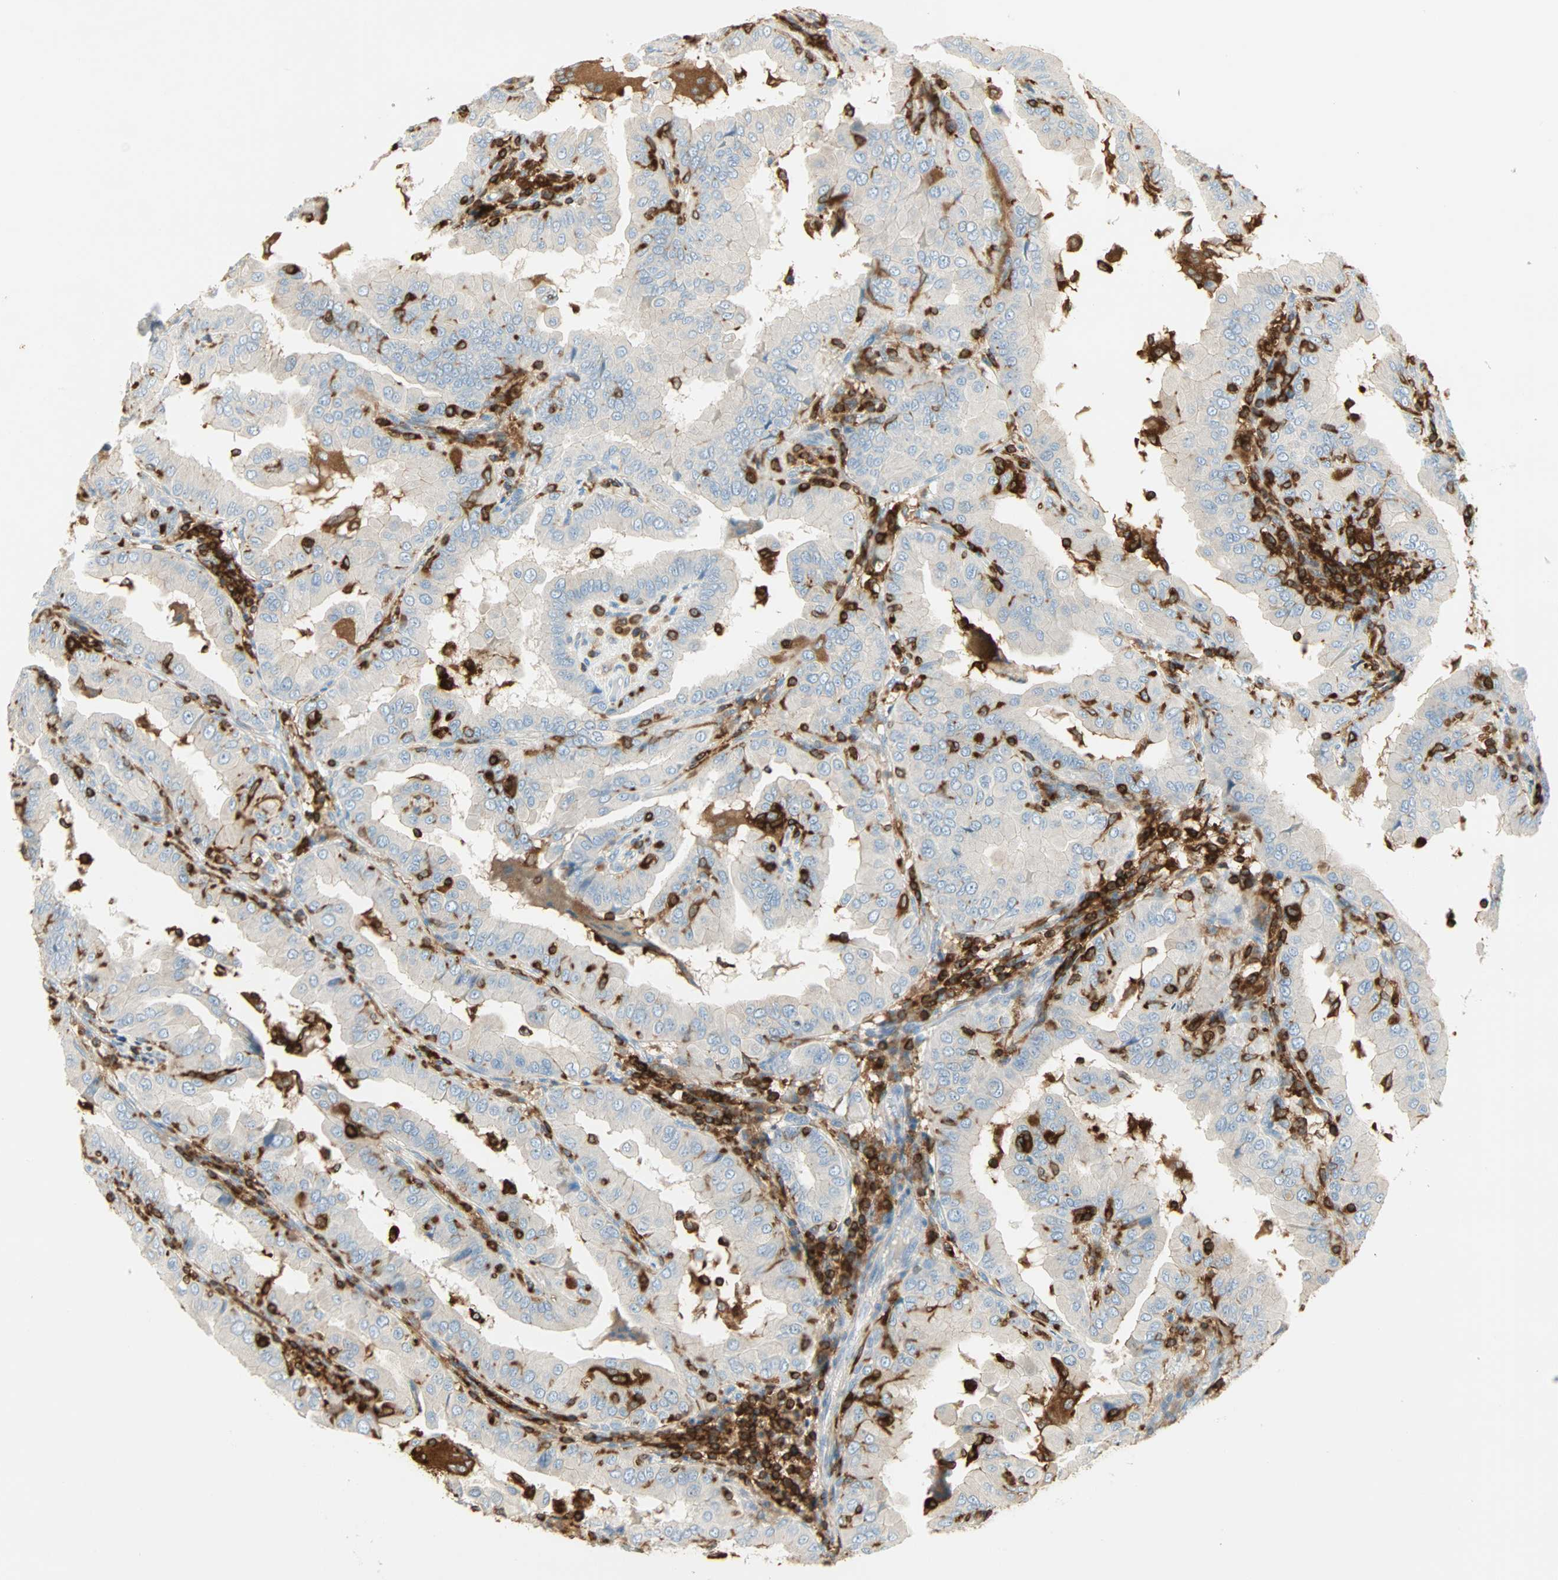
{"staining": {"intensity": "negative", "quantity": "none", "location": "none"}, "tissue": "thyroid cancer", "cell_type": "Tumor cells", "image_type": "cancer", "snomed": [{"axis": "morphology", "description": "Papillary adenocarcinoma, NOS"}, {"axis": "topography", "description": "Thyroid gland"}], "caption": "Tumor cells show no significant positivity in thyroid papillary adenocarcinoma.", "gene": "FMNL1", "patient": {"sex": "male", "age": 33}}